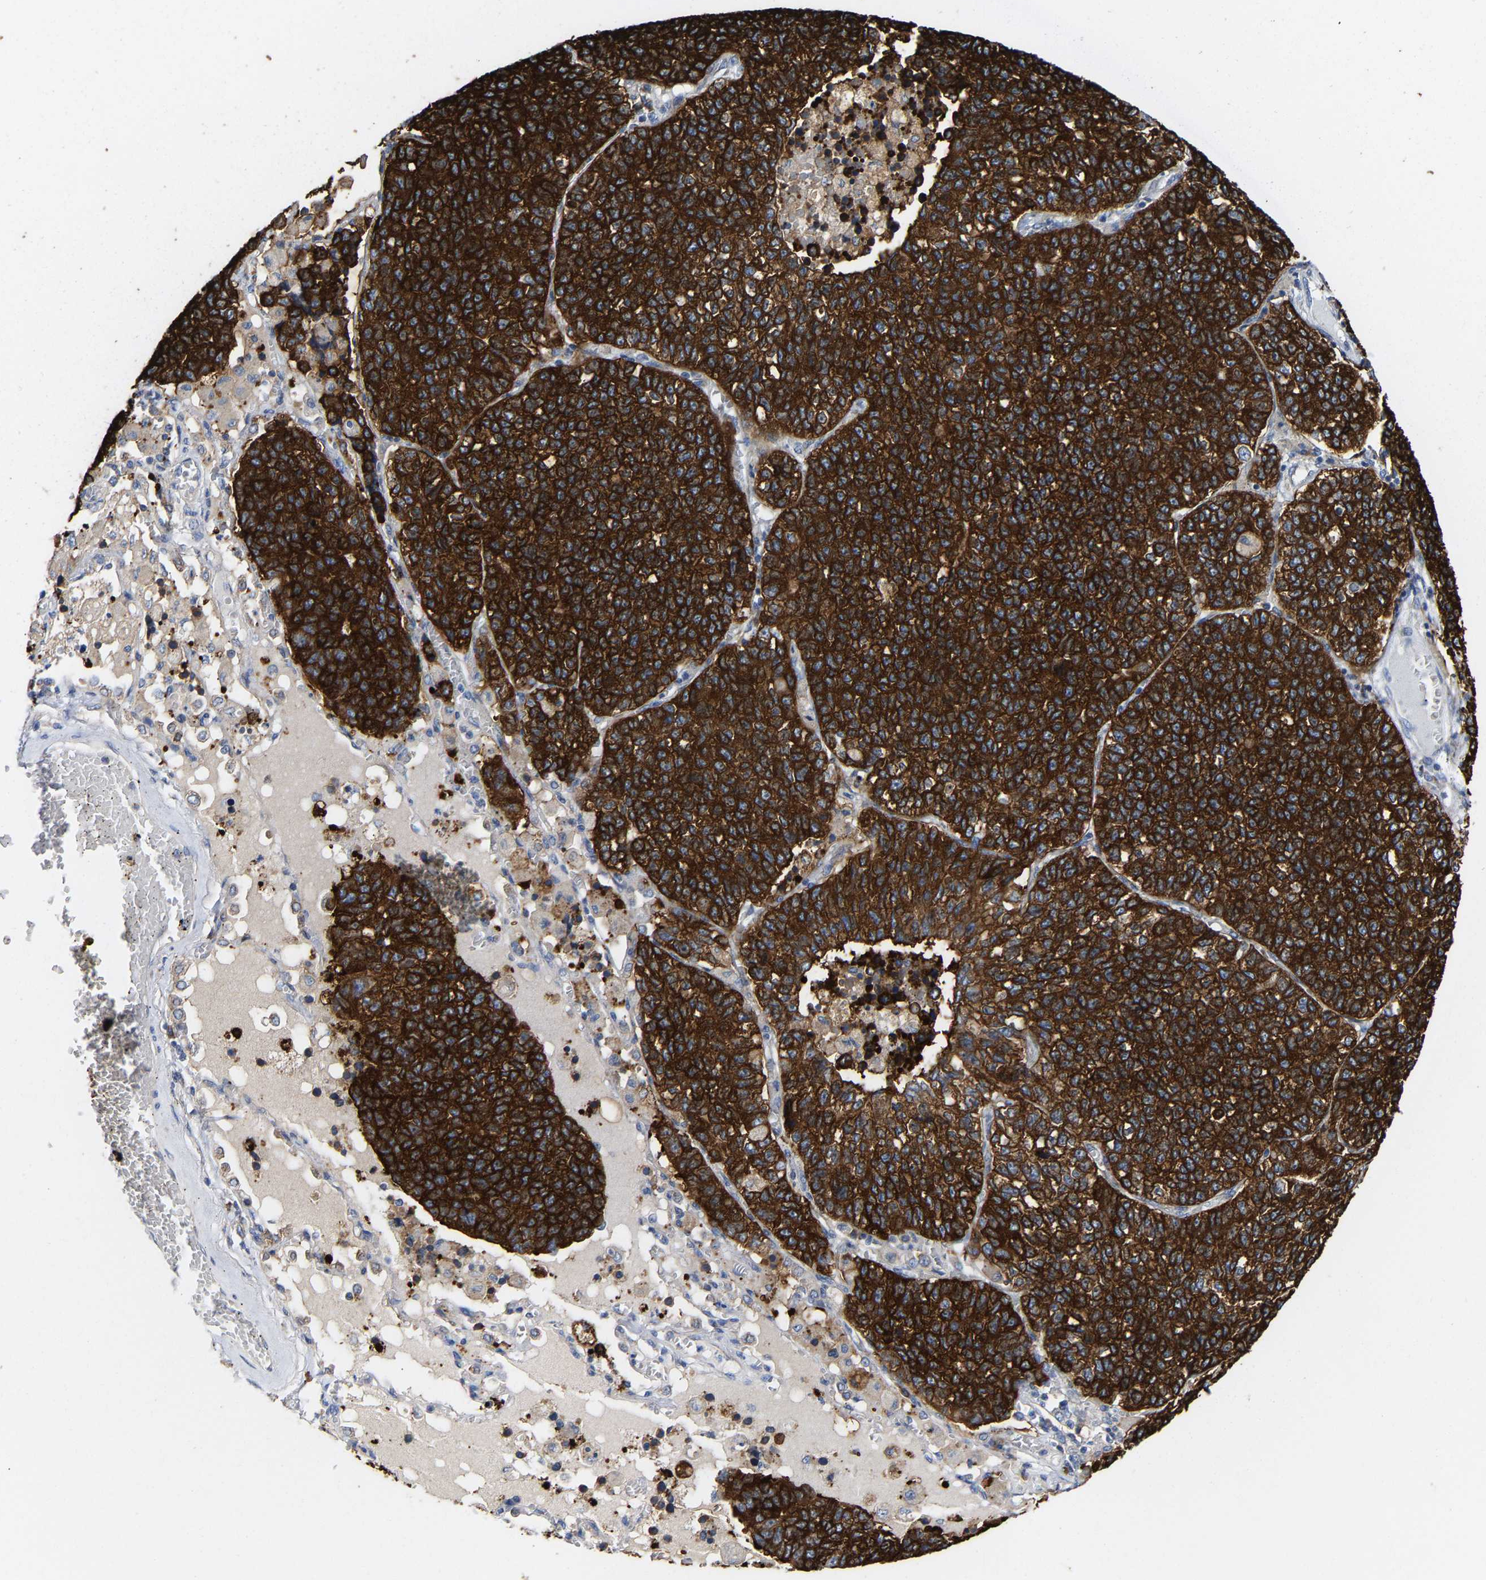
{"staining": {"intensity": "strong", "quantity": ">75%", "location": "cytoplasmic/membranous"}, "tissue": "lung cancer", "cell_type": "Tumor cells", "image_type": "cancer", "snomed": [{"axis": "morphology", "description": "Adenocarcinoma, NOS"}, {"axis": "topography", "description": "Lung"}], "caption": "An immunohistochemistry (IHC) histopathology image of neoplastic tissue is shown. Protein staining in brown highlights strong cytoplasmic/membranous positivity in lung cancer (adenocarcinoma) within tumor cells.", "gene": "PPP1R15A", "patient": {"sex": "male", "age": 49}}